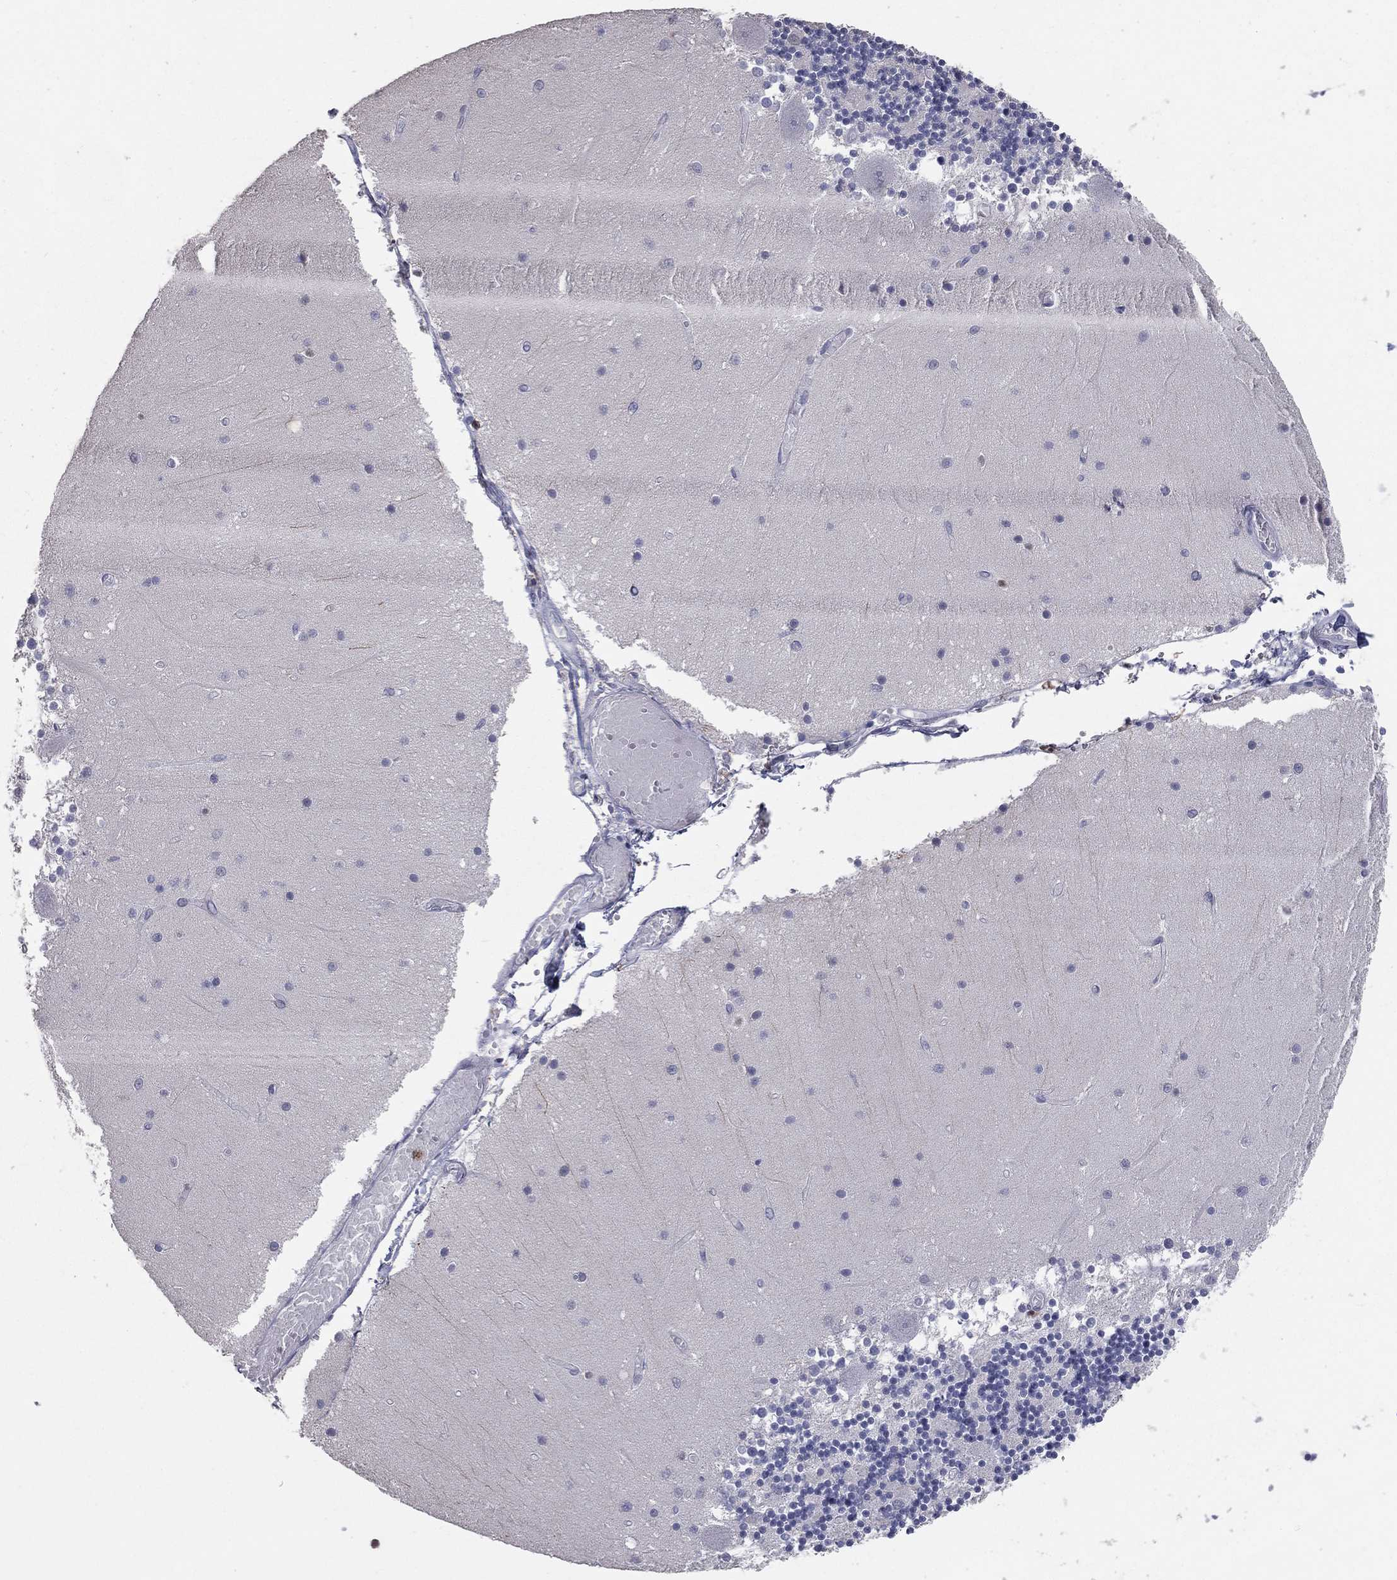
{"staining": {"intensity": "negative", "quantity": "none", "location": "none"}, "tissue": "cerebellum", "cell_type": "Cells in granular layer", "image_type": "normal", "snomed": [{"axis": "morphology", "description": "Normal tissue, NOS"}, {"axis": "topography", "description": "Cerebellum"}], "caption": "Immunohistochemistry (IHC) histopathology image of normal cerebellum: human cerebellum stained with DAB (3,3'-diaminobenzidine) demonstrates no significant protein staining in cells in granular layer. (Brightfield microscopy of DAB (3,3'-diaminobenzidine) immunohistochemistry (IHC) at high magnification).", "gene": "PSTPIP1", "patient": {"sex": "female", "age": 28}}